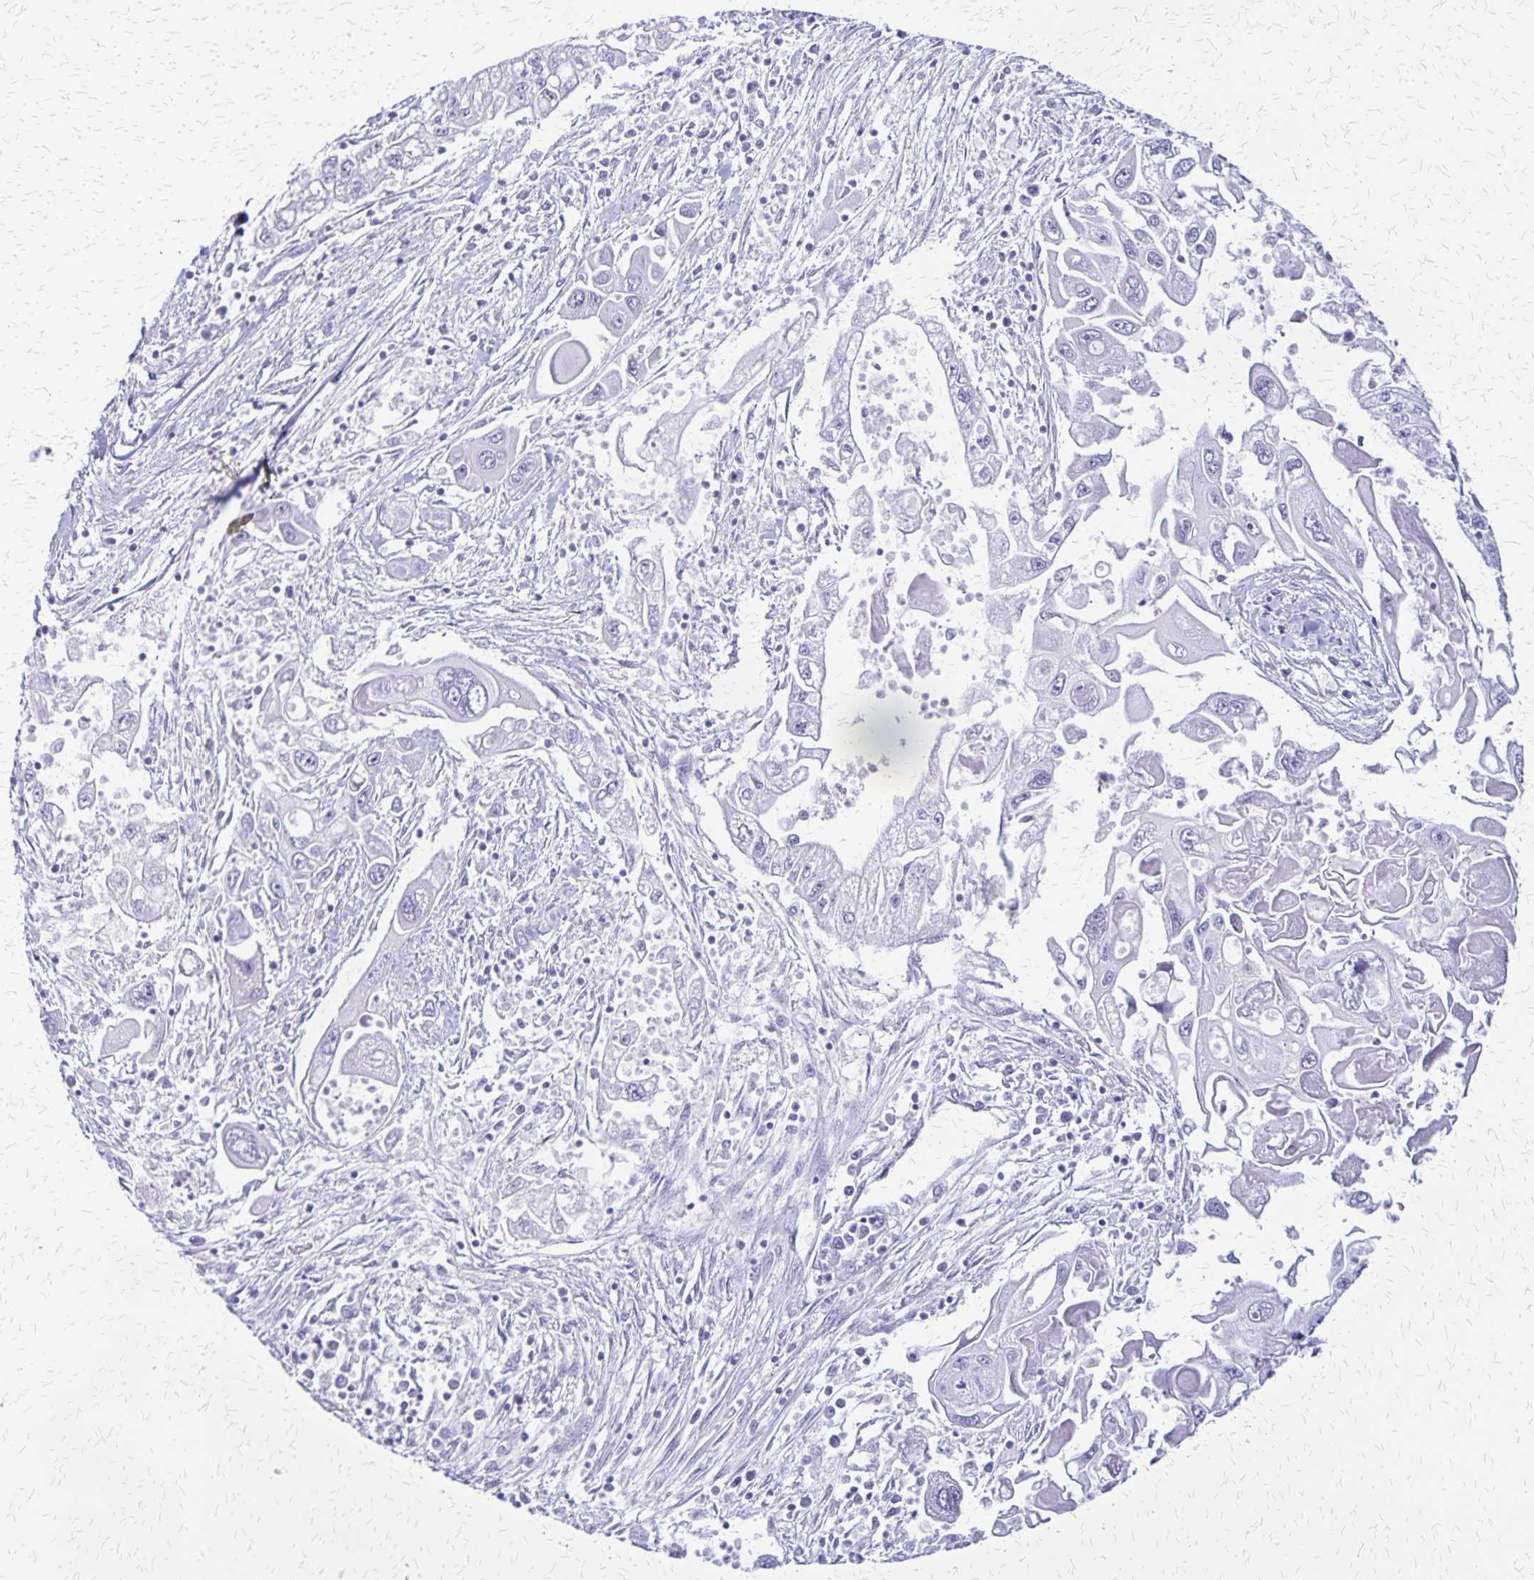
{"staining": {"intensity": "negative", "quantity": "none", "location": "none"}, "tissue": "pancreatic cancer", "cell_type": "Tumor cells", "image_type": "cancer", "snomed": [{"axis": "morphology", "description": "Adenocarcinoma, NOS"}, {"axis": "topography", "description": "Pancreas"}], "caption": "There is no significant staining in tumor cells of pancreatic cancer. Brightfield microscopy of immunohistochemistry (IHC) stained with DAB (brown) and hematoxylin (blue), captured at high magnification.", "gene": "SI", "patient": {"sex": "male", "age": 70}}